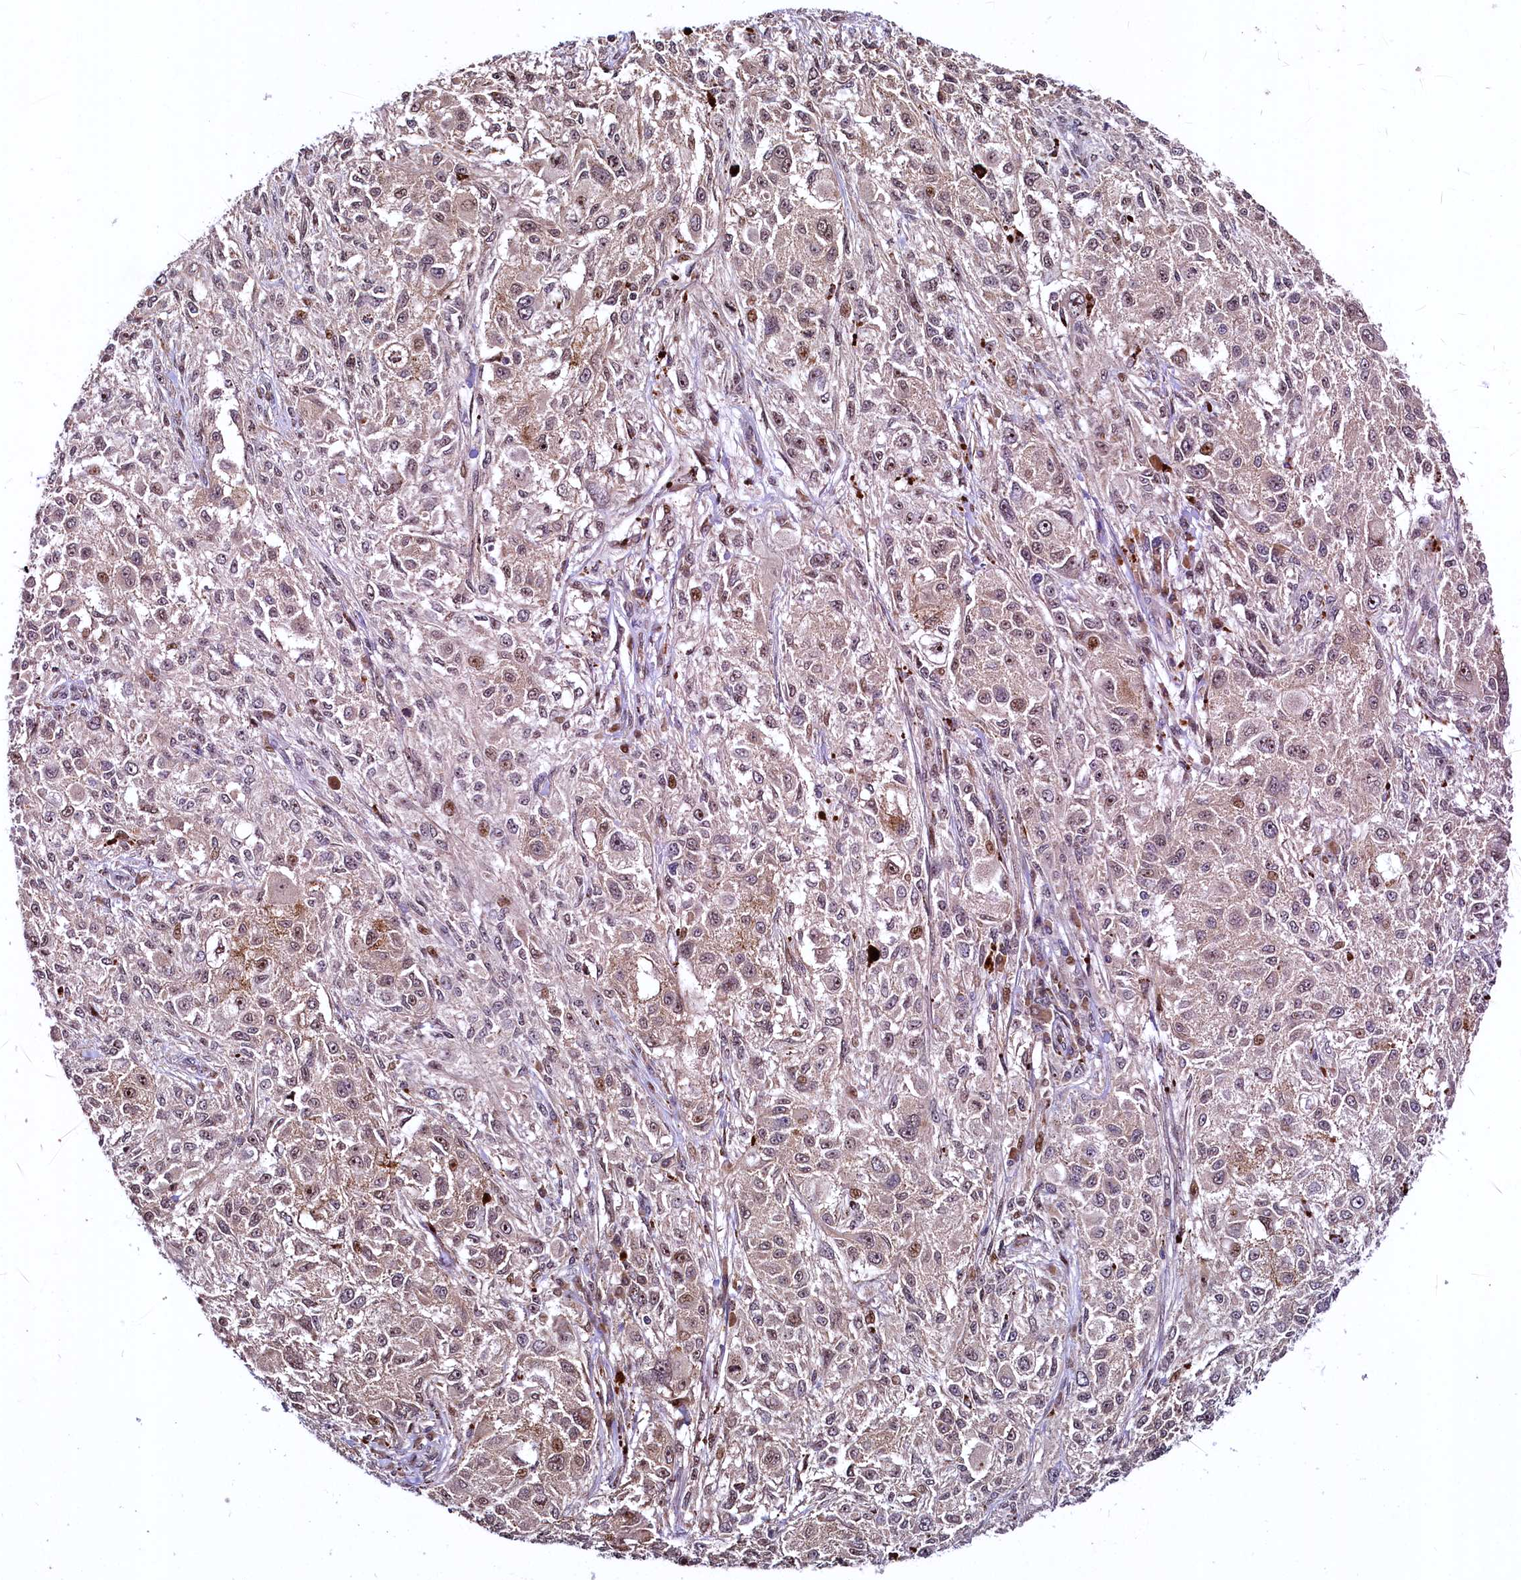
{"staining": {"intensity": "weak", "quantity": ">75%", "location": "cytoplasmic/membranous,nuclear"}, "tissue": "melanoma", "cell_type": "Tumor cells", "image_type": "cancer", "snomed": [{"axis": "morphology", "description": "Necrosis, NOS"}, {"axis": "morphology", "description": "Malignant melanoma, NOS"}, {"axis": "topography", "description": "Skin"}], "caption": "Immunohistochemical staining of human malignant melanoma exhibits low levels of weak cytoplasmic/membranous and nuclear protein staining in about >75% of tumor cells.", "gene": "N4BP2L1", "patient": {"sex": "female", "age": 87}}